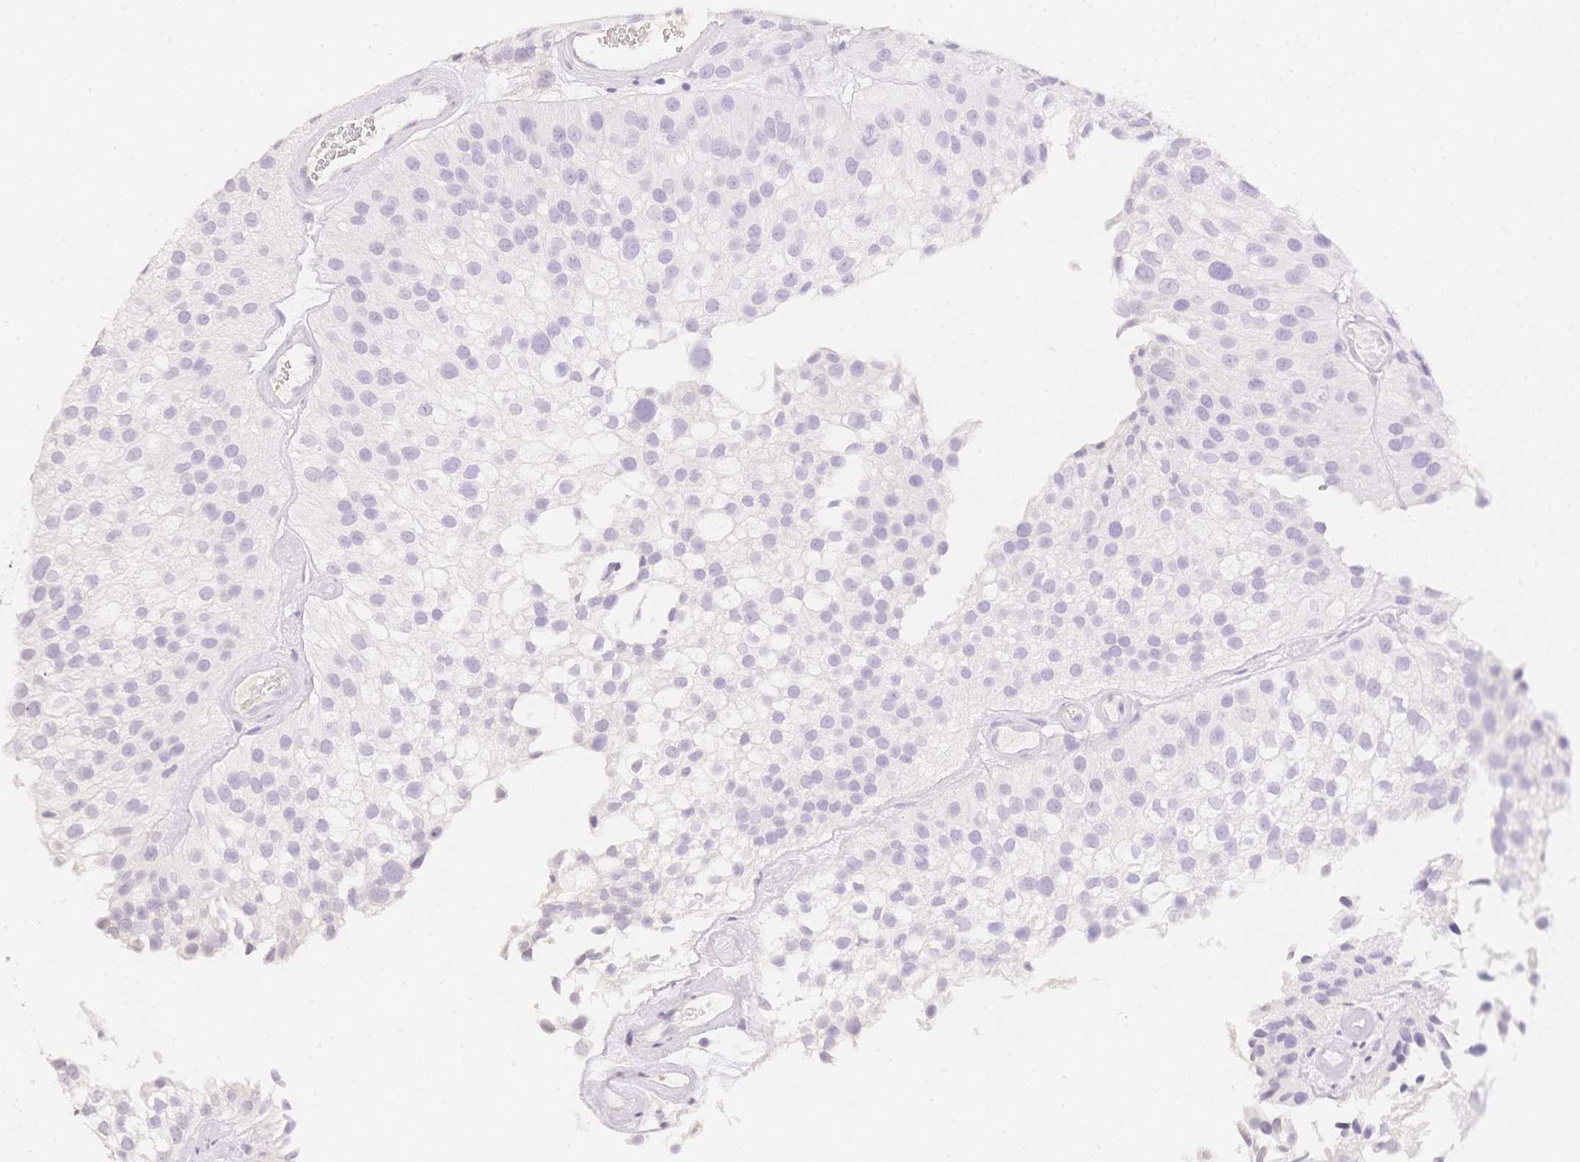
{"staining": {"intensity": "negative", "quantity": "none", "location": "none"}, "tissue": "urothelial cancer", "cell_type": "Tumor cells", "image_type": "cancer", "snomed": [{"axis": "morphology", "description": "Urothelial carcinoma, NOS"}, {"axis": "topography", "description": "Urinary bladder"}], "caption": "Protein analysis of urothelial cancer reveals no significant staining in tumor cells.", "gene": "HCRTR2", "patient": {"sex": "male", "age": 87}}